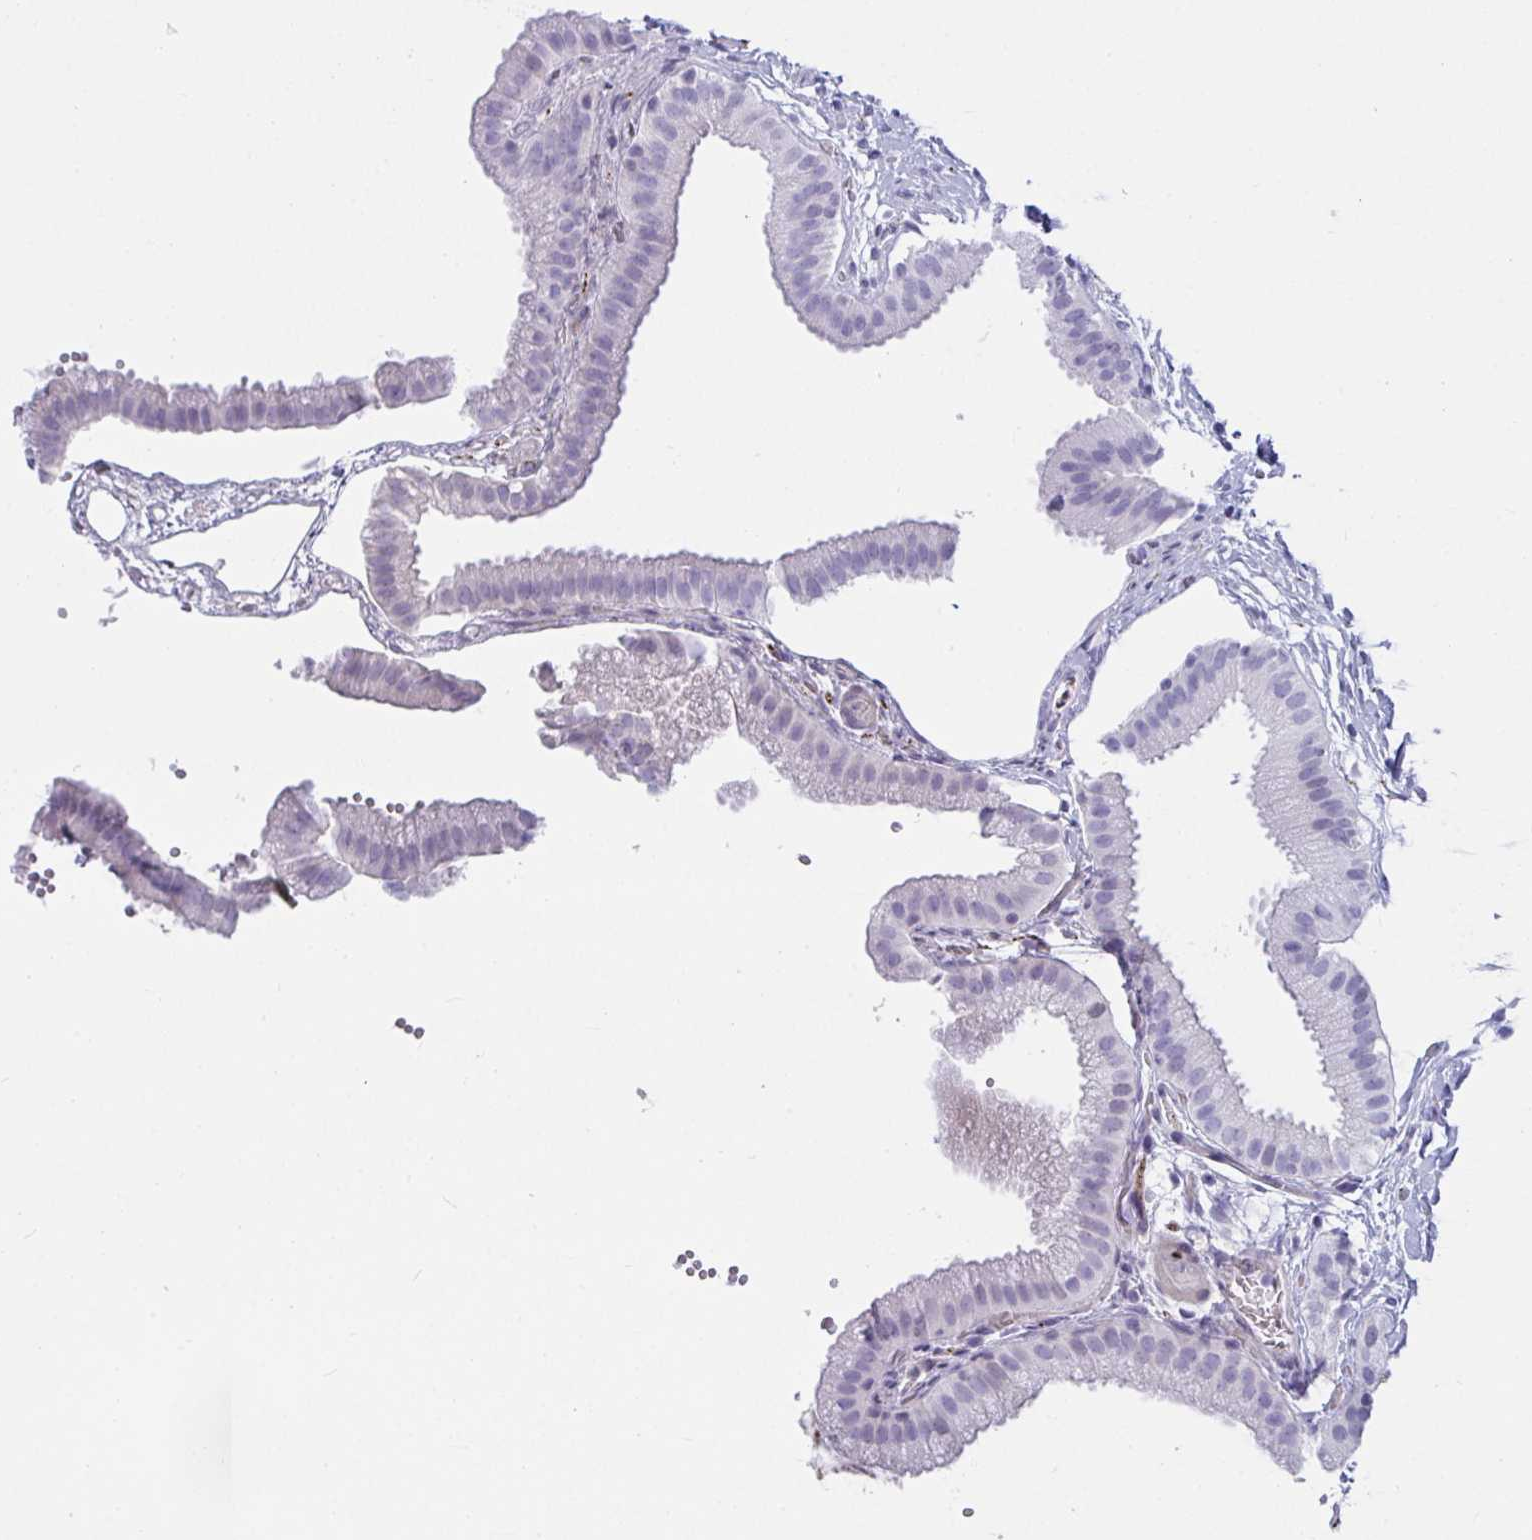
{"staining": {"intensity": "negative", "quantity": "none", "location": "none"}, "tissue": "gallbladder", "cell_type": "Glandular cells", "image_type": "normal", "snomed": [{"axis": "morphology", "description": "Normal tissue, NOS"}, {"axis": "topography", "description": "Gallbladder"}], "caption": "DAB immunohistochemical staining of normal gallbladder exhibits no significant staining in glandular cells. (Stains: DAB immunohistochemistry (IHC) with hematoxylin counter stain, Microscopy: brightfield microscopy at high magnification).", "gene": "NPY", "patient": {"sex": "female", "age": 63}}